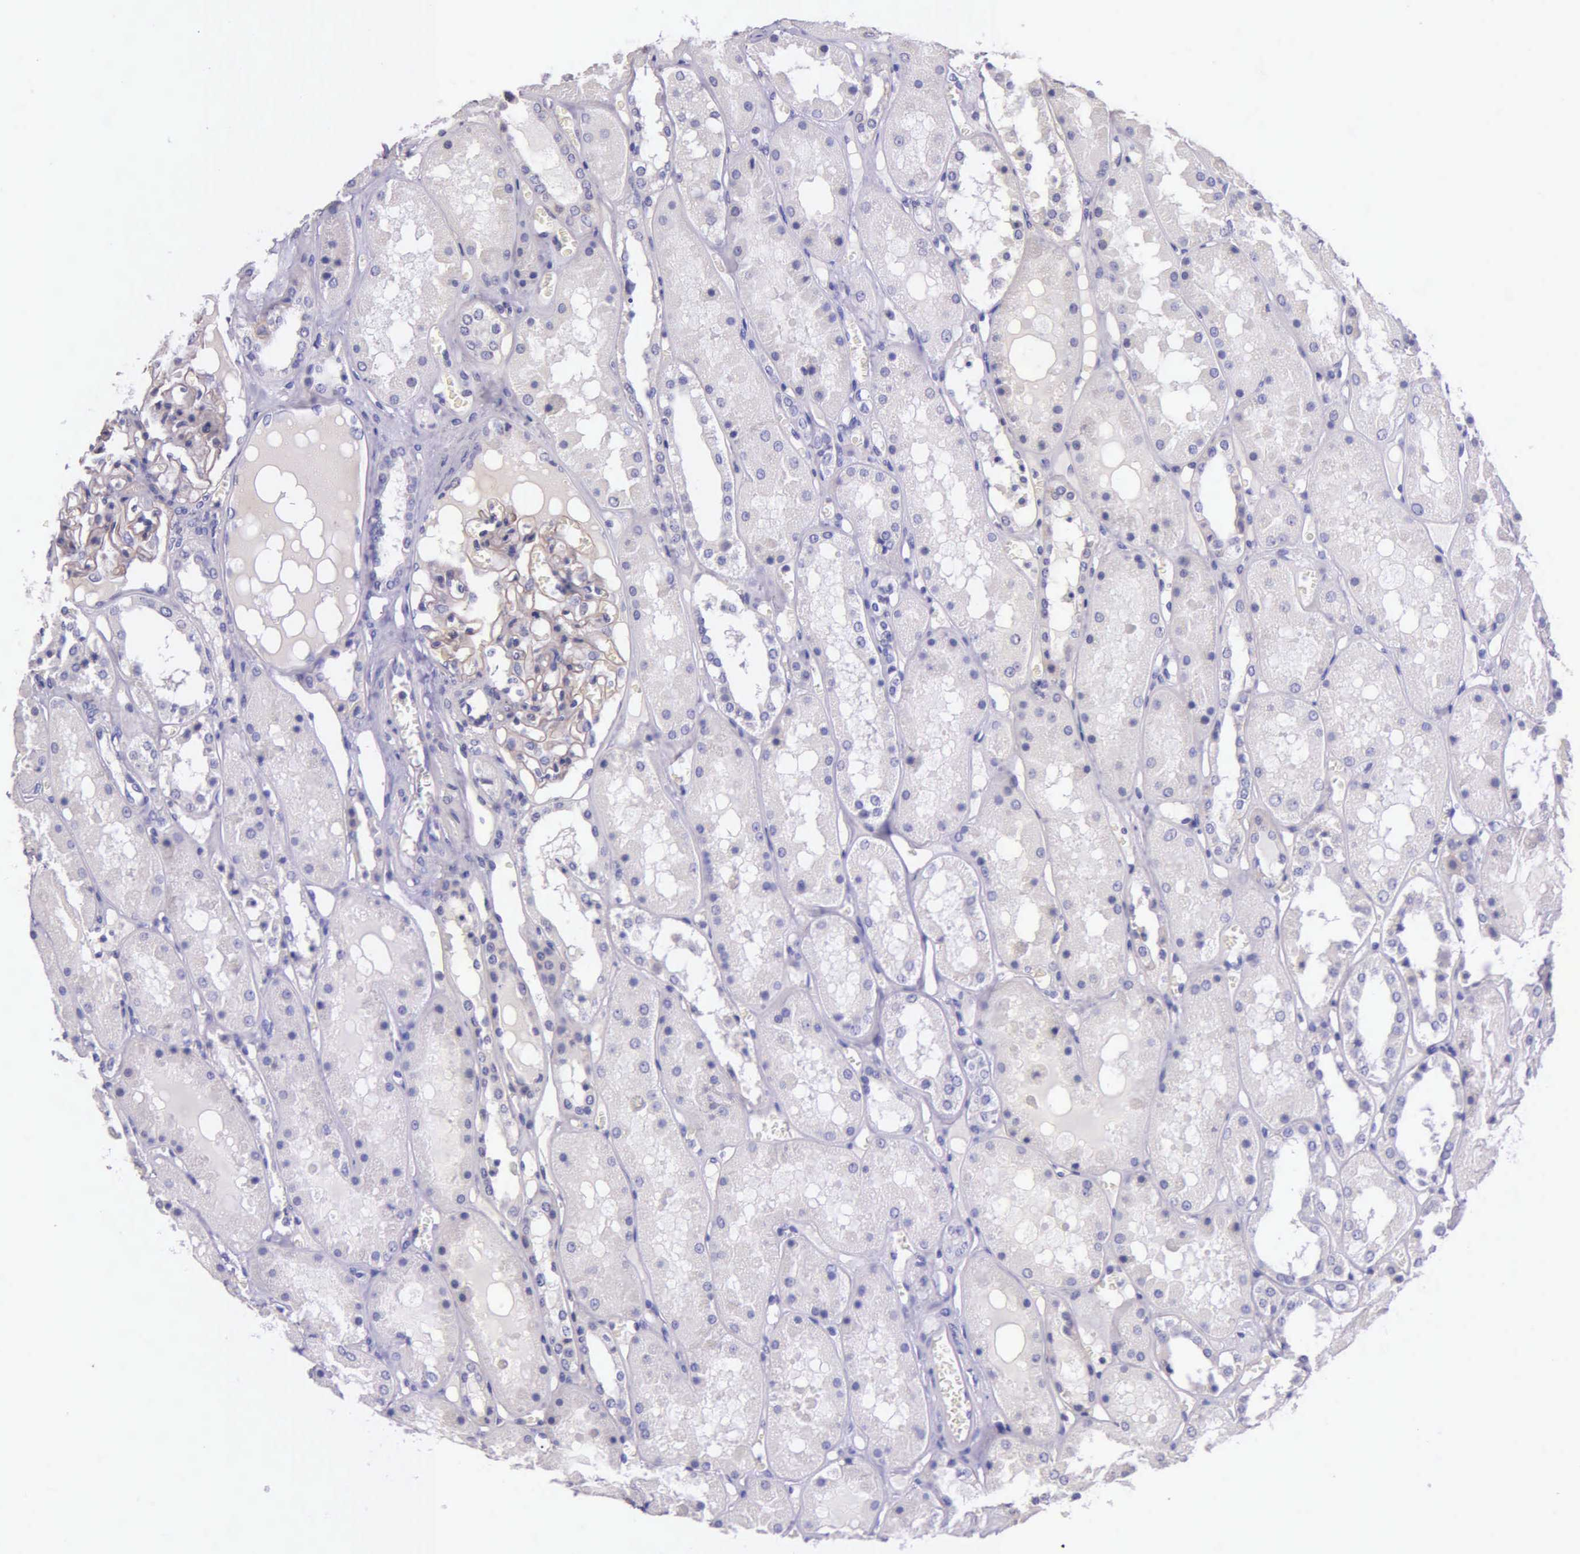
{"staining": {"intensity": "weak", "quantity": ">75%", "location": "cytoplasmic/membranous"}, "tissue": "kidney", "cell_type": "Cells in glomeruli", "image_type": "normal", "snomed": [{"axis": "morphology", "description": "Normal tissue, NOS"}, {"axis": "topography", "description": "Kidney"}], "caption": "Weak cytoplasmic/membranous protein positivity is appreciated in approximately >75% of cells in glomeruli in kidney.", "gene": "THSD7A", "patient": {"sex": "male", "age": 36}}